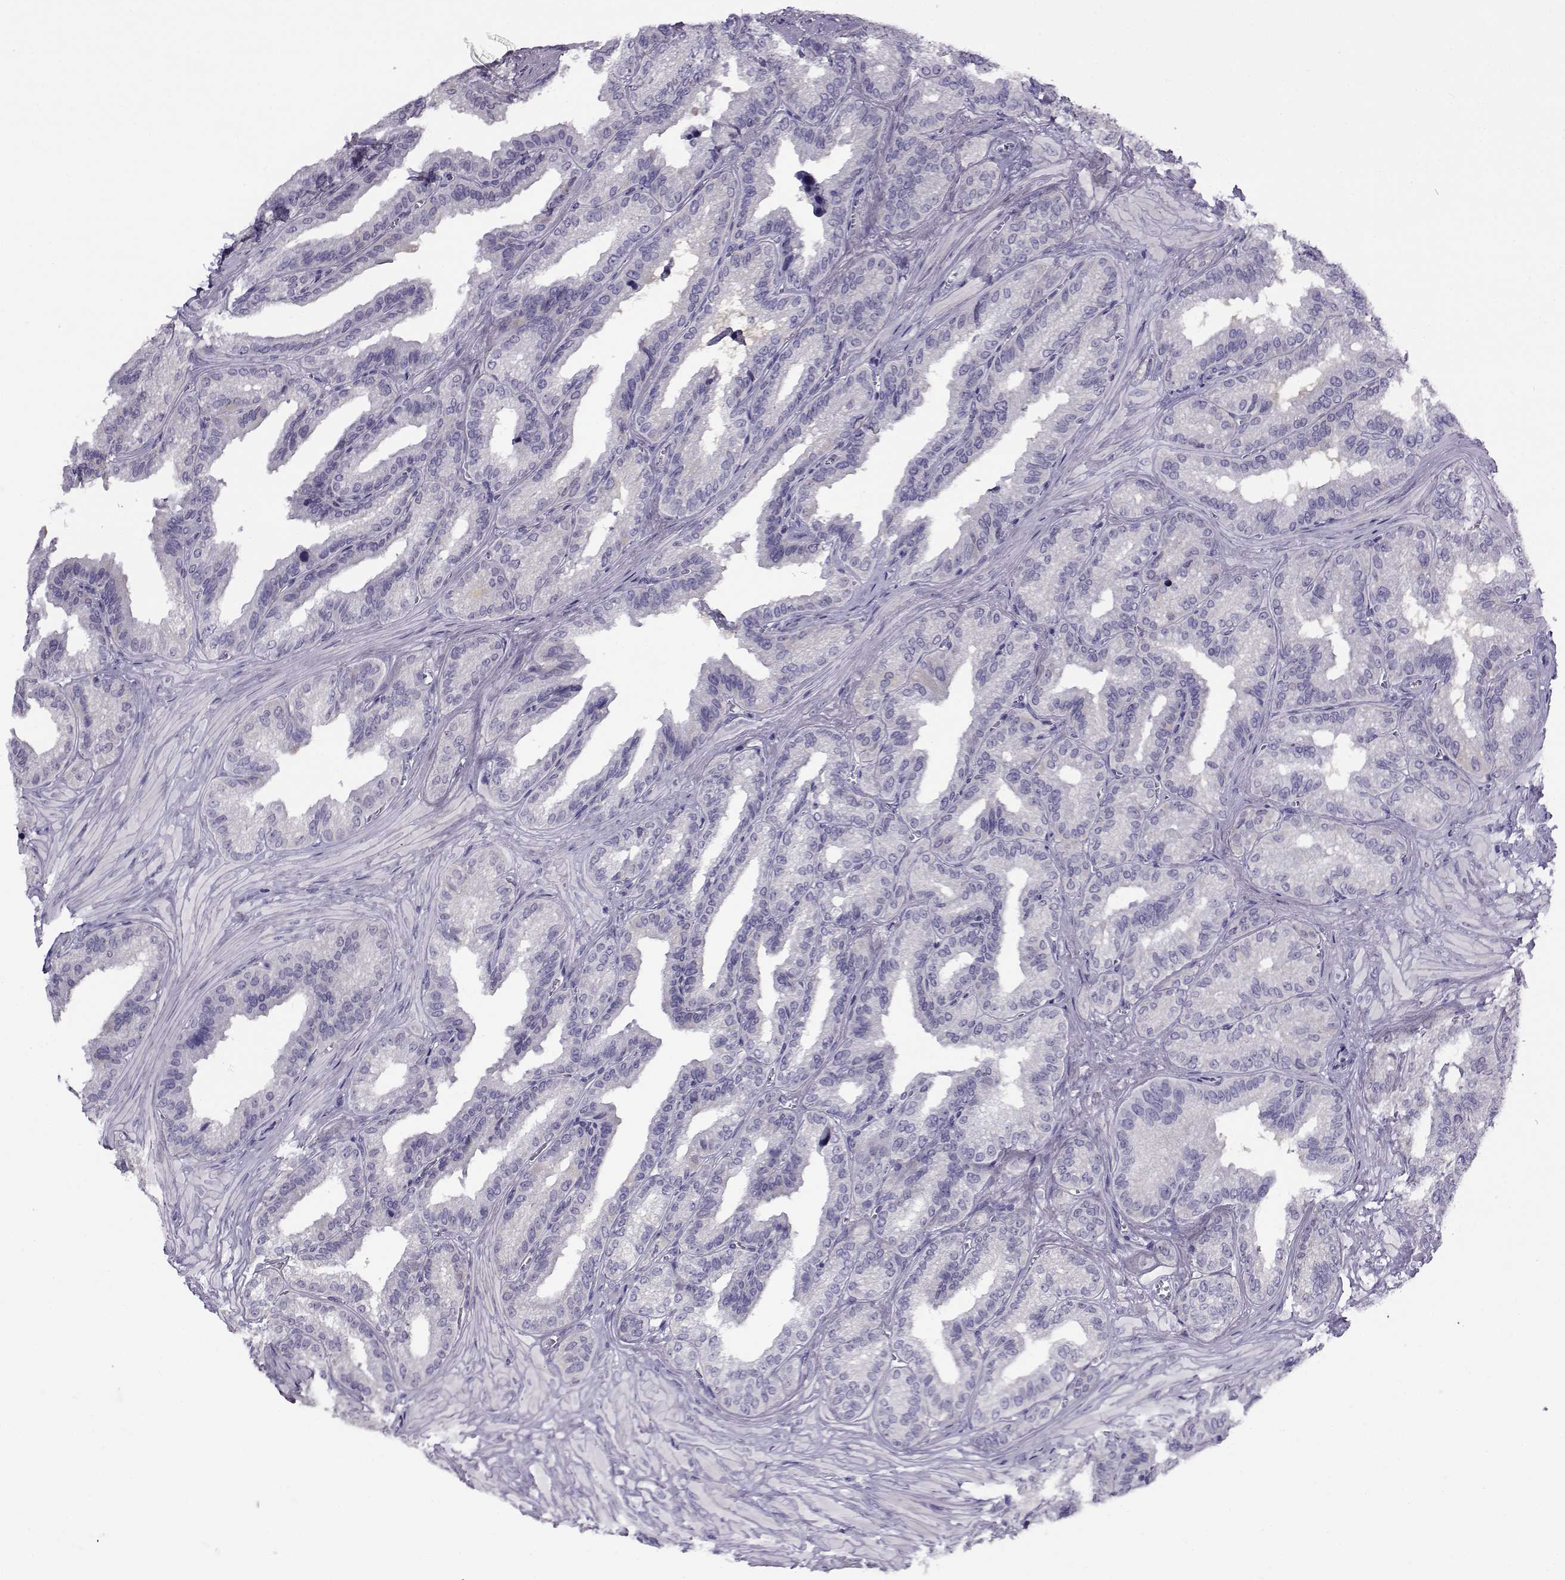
{"staining": {"intensity": "negative", "quantity": "none", "location": "none"}, "tissue": "seminal vesicle", "cell_type": "Glandular cells", "image_type": "normal", "snomed": [{"axis": "morphology", "description": "Normal tissue, NOS"}, {"axis": "topography", "description": "Seminal veicle"}], "caption": "Glandular cells show no significant protein positivity in benign seminal vesicle. Brightfield microscopy of IHC stained with DAB (brown) and hematoxylin (blue), captured at high magnification.", "gene": "FEZF1", "patient": {"sex": "male", "age": 37}}